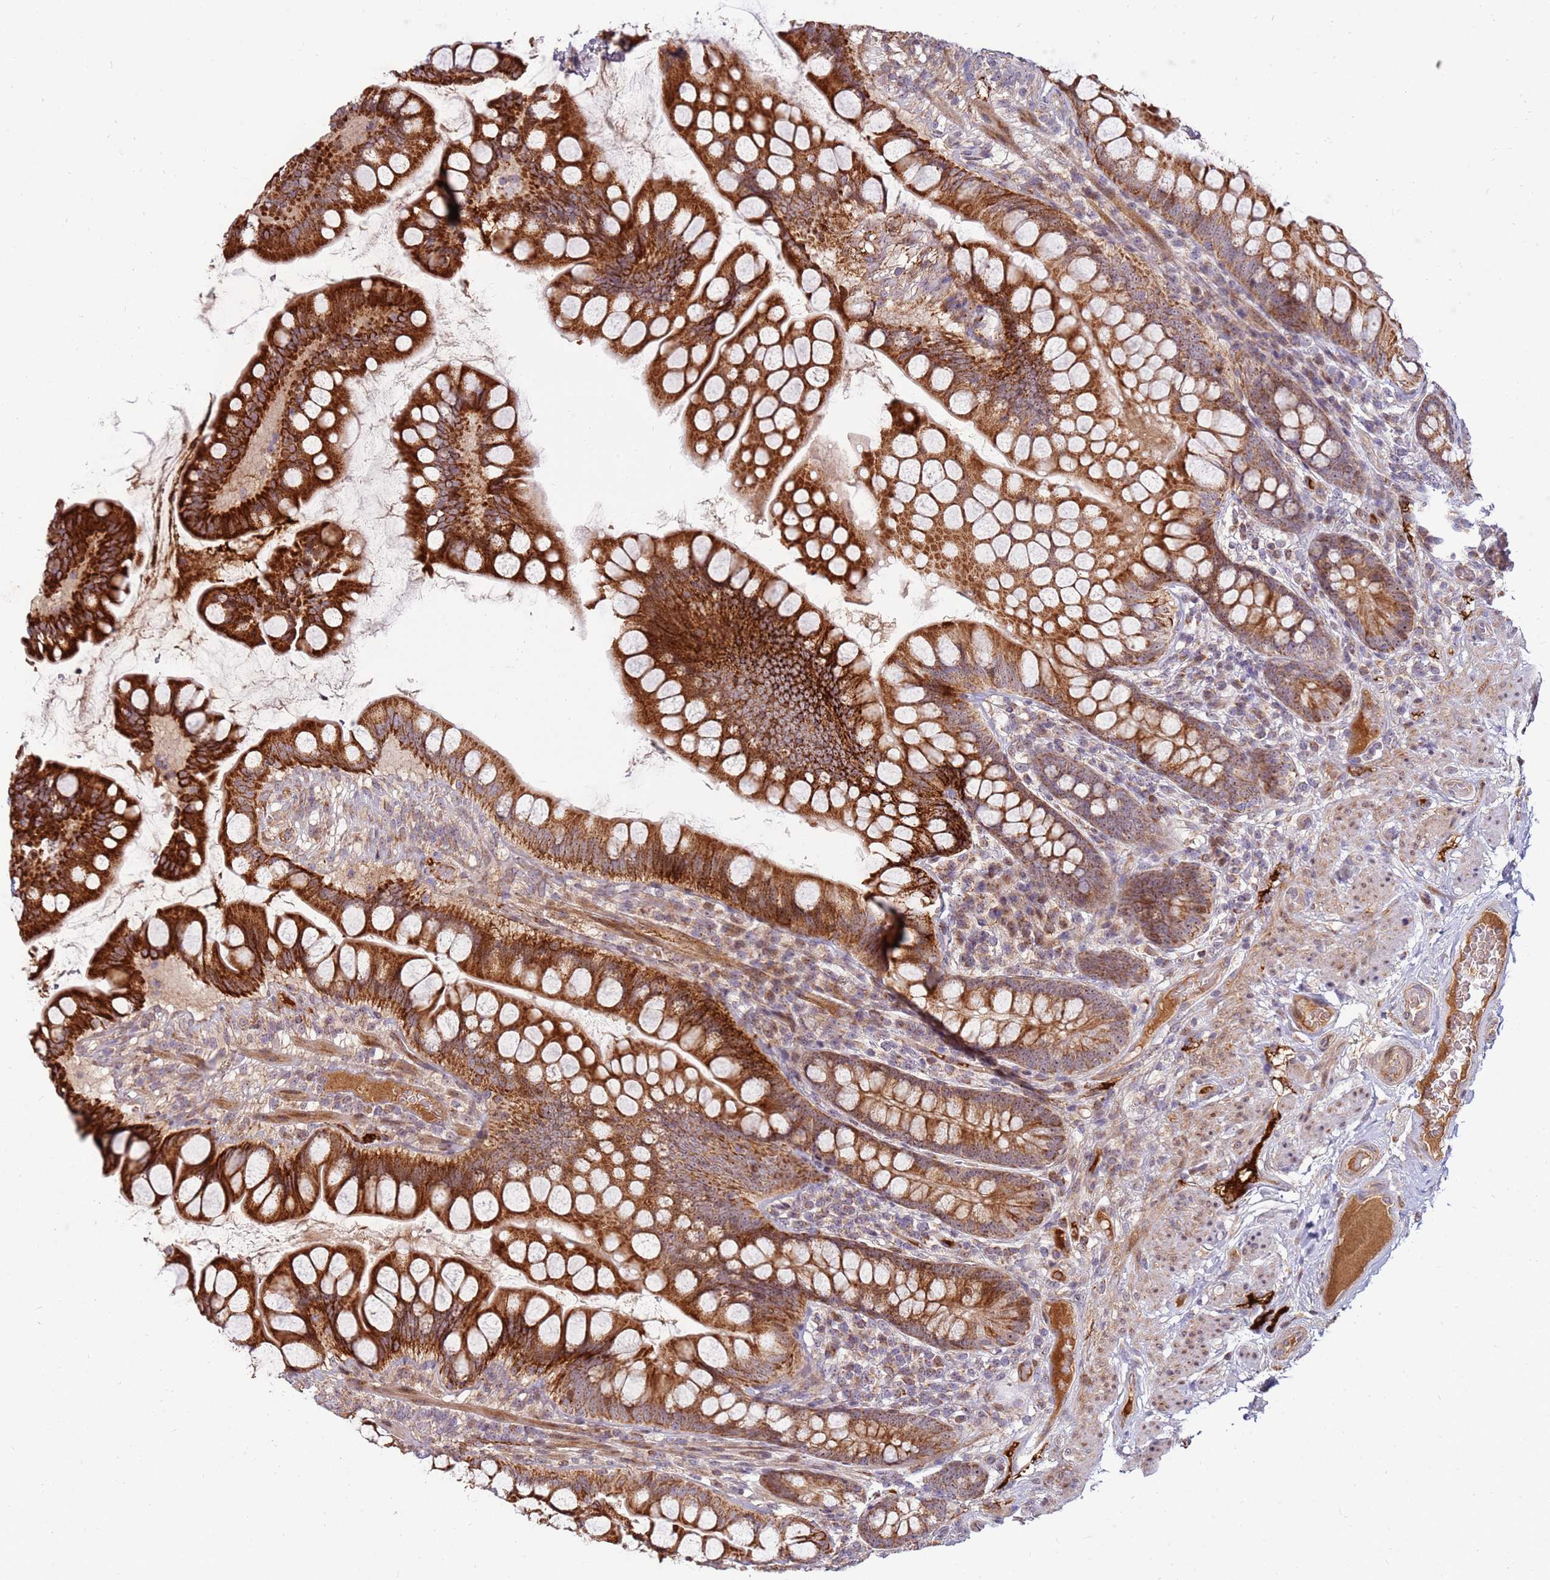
{"staining": {"intensity": "strong", "quantity": ">75%", "location": "cytoplasmic/membranous"}, "tissue": "small intestine", "cell_type": "Glandular cells", "image_type": "normal", "snomed": [{"axis": "morphology", "description": "Normal tissue, NOS"}, {"axis": "topography", "description": "Small intestine"}], "caption": "The photomicrograph exhibits a brown stain indicating the presence of a protein in the cytoplasmic/membranous of glandular cells in small intestine.", "gene": "KIF25", "patient": {"sex": "male", "age": 70}}